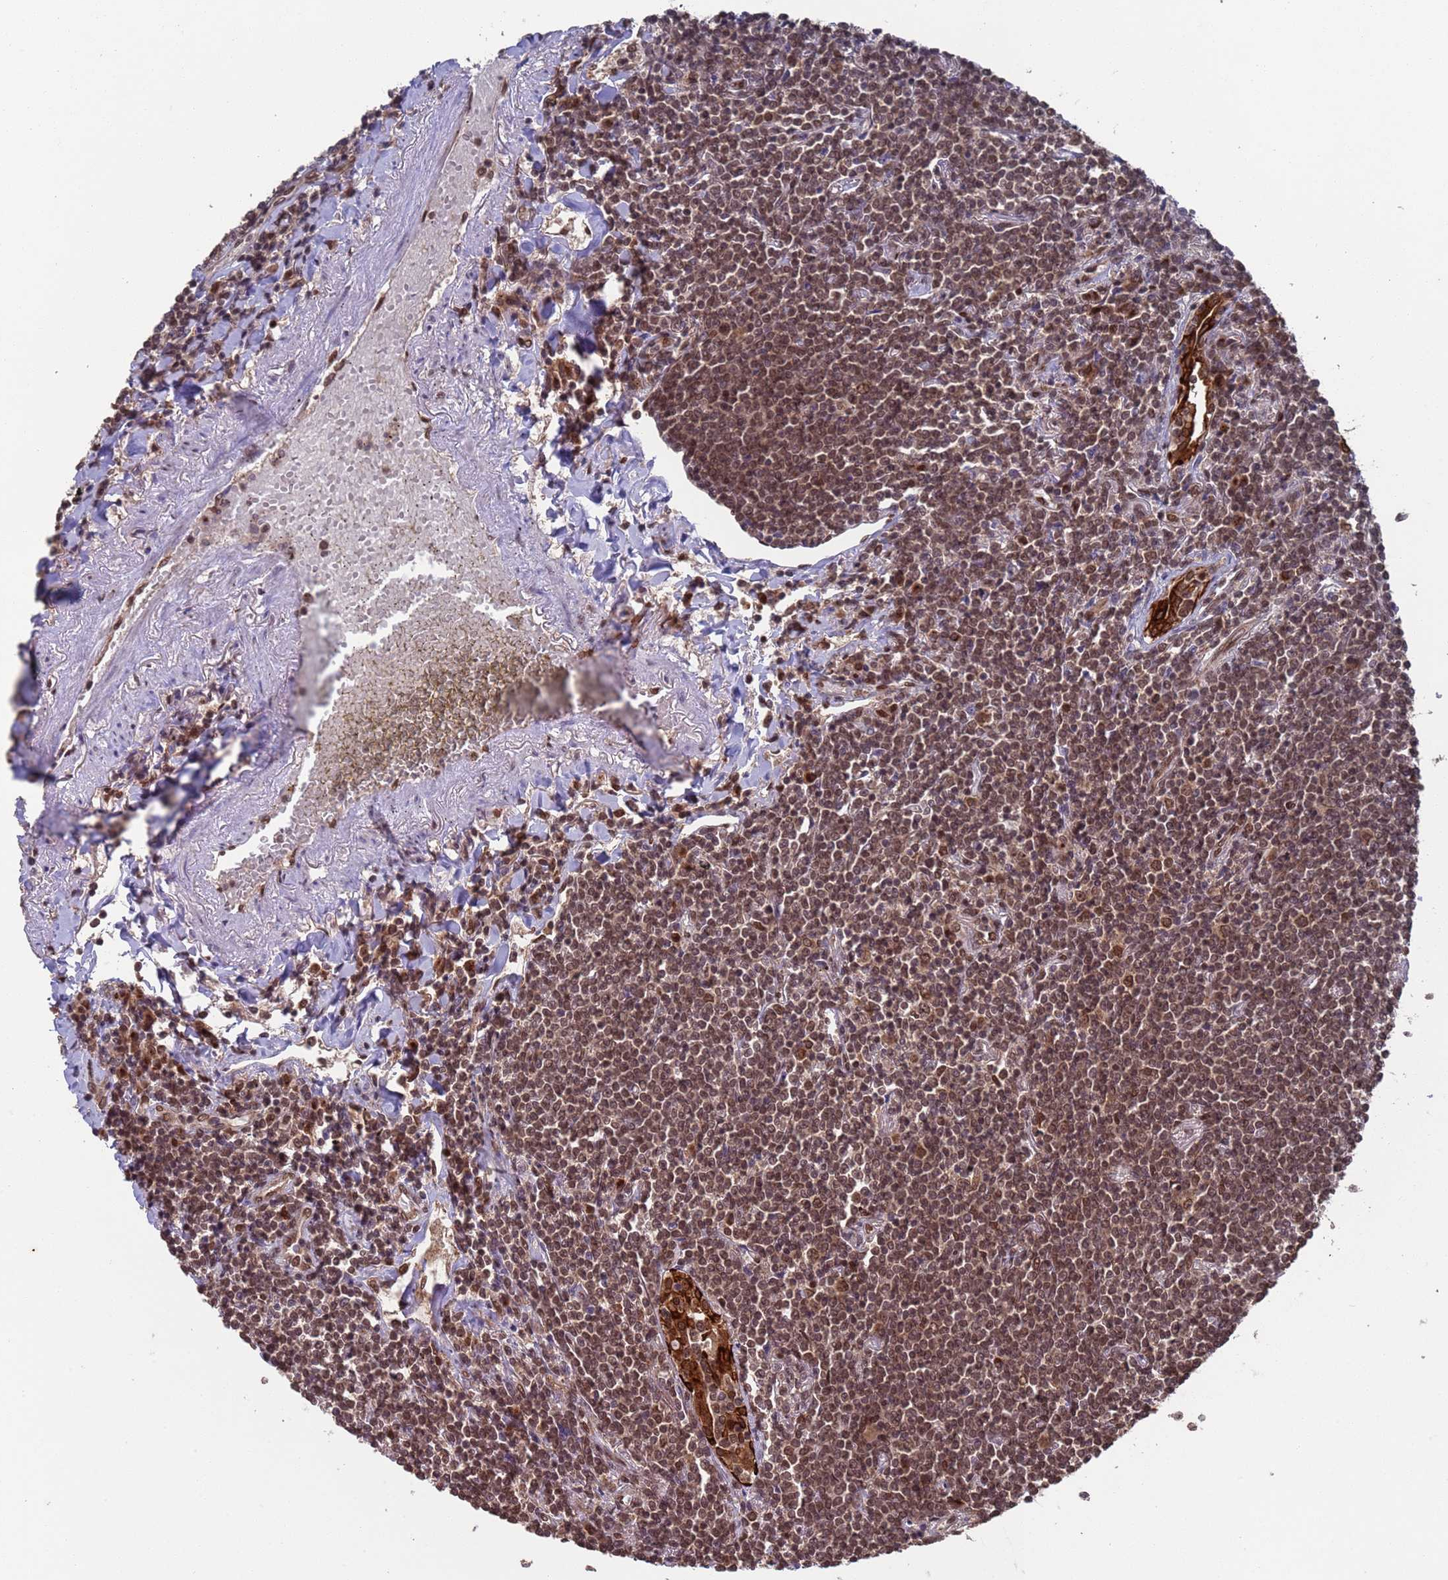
{"staining": {"intensity": "weak", "quantity": ">75%", "location": "cytoplasmic/membranous,nuclear"}, "tissue": "lymphoma", "cell_type": "Tumor cells", "image_type": "cancer", "snomed": [{"axis": "morphology", "description": "Malignant lymphoma, non-Hodgkin's type, Low grade"}, {"axis": "topography", "description": "Lung"}], "caption": "The micrograph exhibits staining of lymphoma, revealing weak cytoplasmic/membranous and nuclear protein staining (brown color) within tumor cells.", "gene": "FUBP3", "patient": {"sex": "female", "age": 71}}